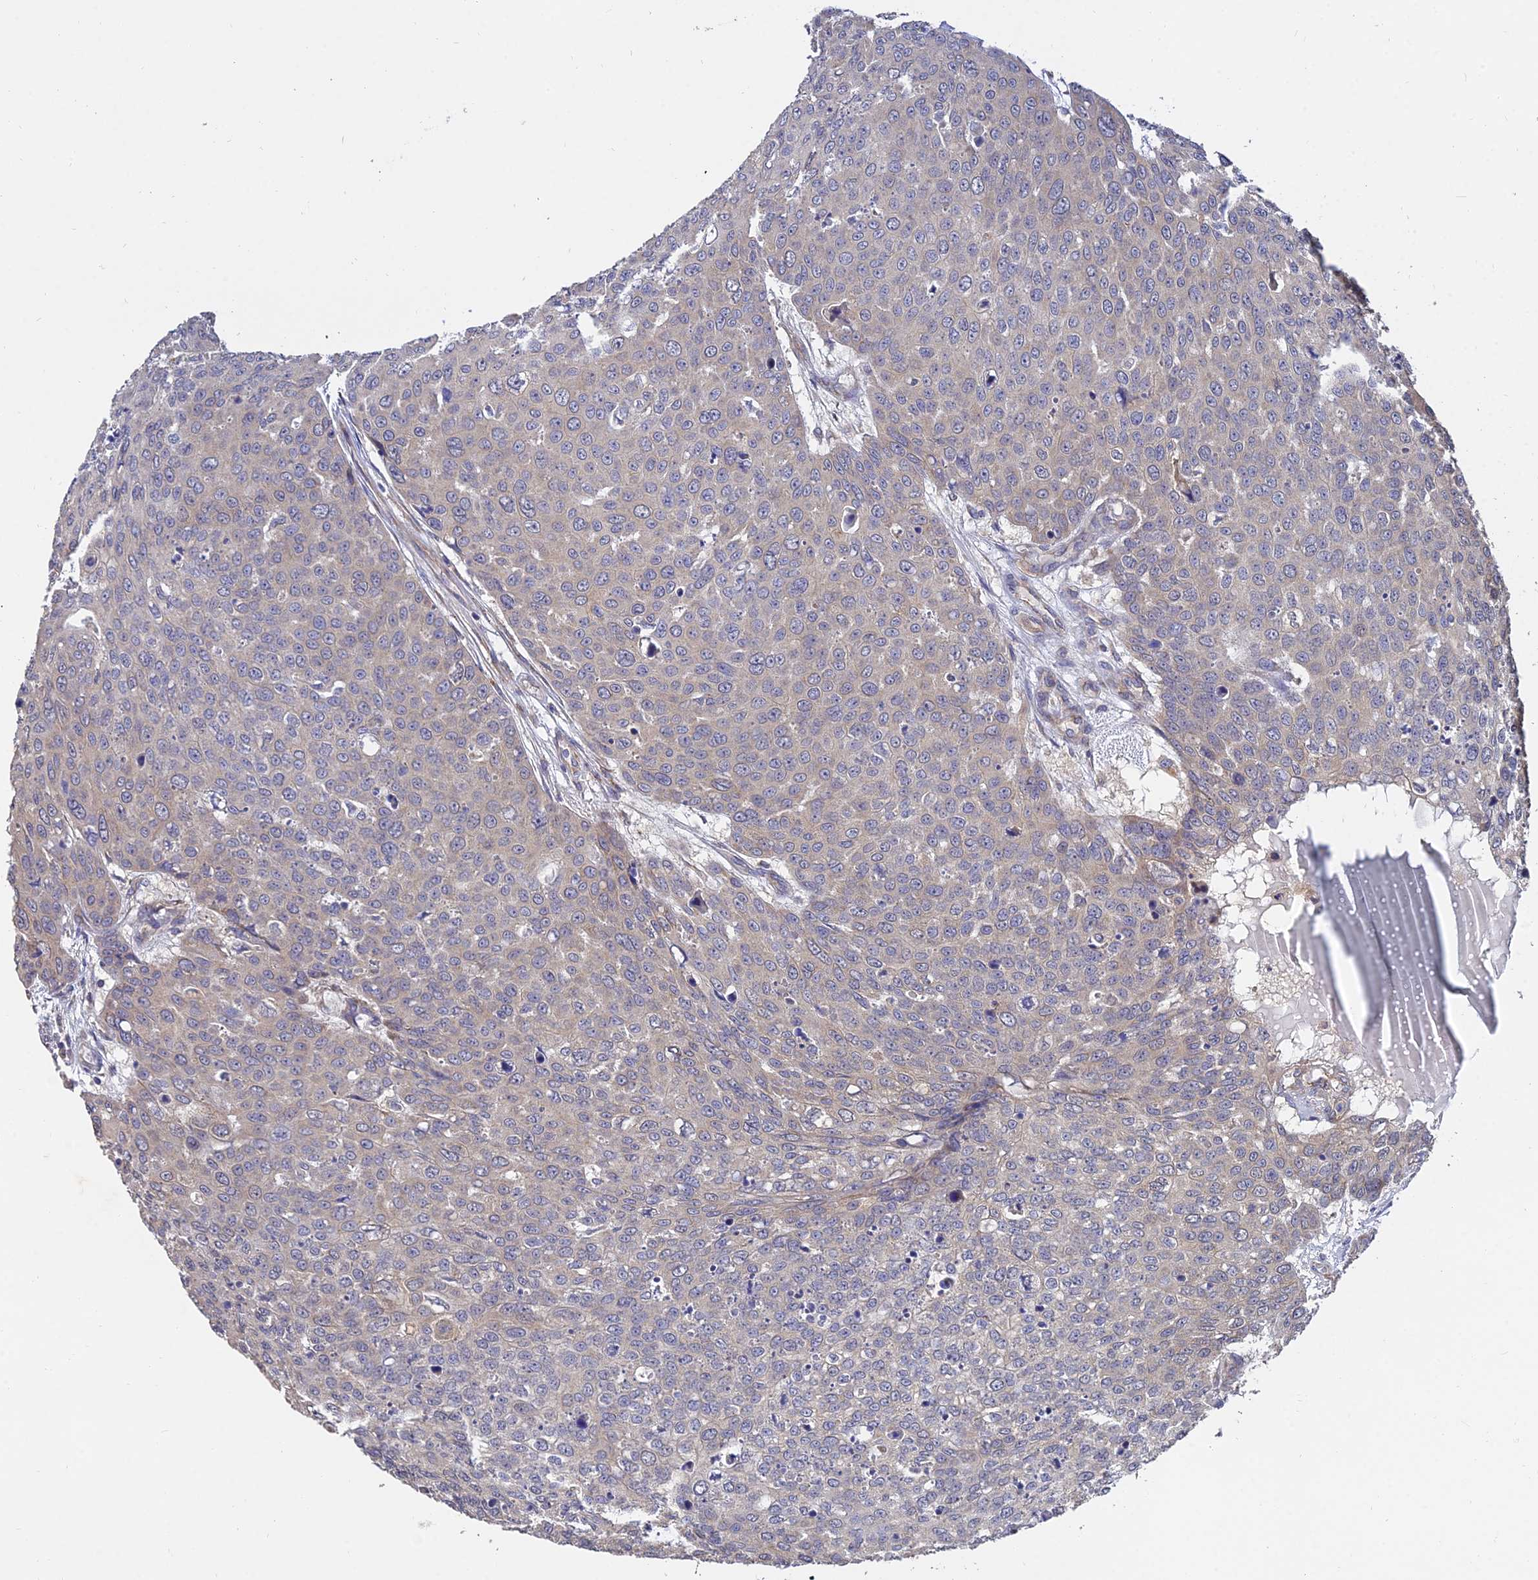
{"staining": {"intensity": "weak", "quantity": "<25%", "location": "cytoplasmic/membranous"}, "tissue": "skin cancer", "cell_type": "Tumor cells", "image_type": "cancer", "snomed": [{"axis": "morphology", "description": "Squamous cell carcinoma, NOS"}, {"axis": "topography", "description": "Skin"}], "caption": "Tumor cells are negative for protein expression in human squamous cell carcinoma (skin).", "gene": "ARL8B", "patient": {"sex": "male", "age": 71}}